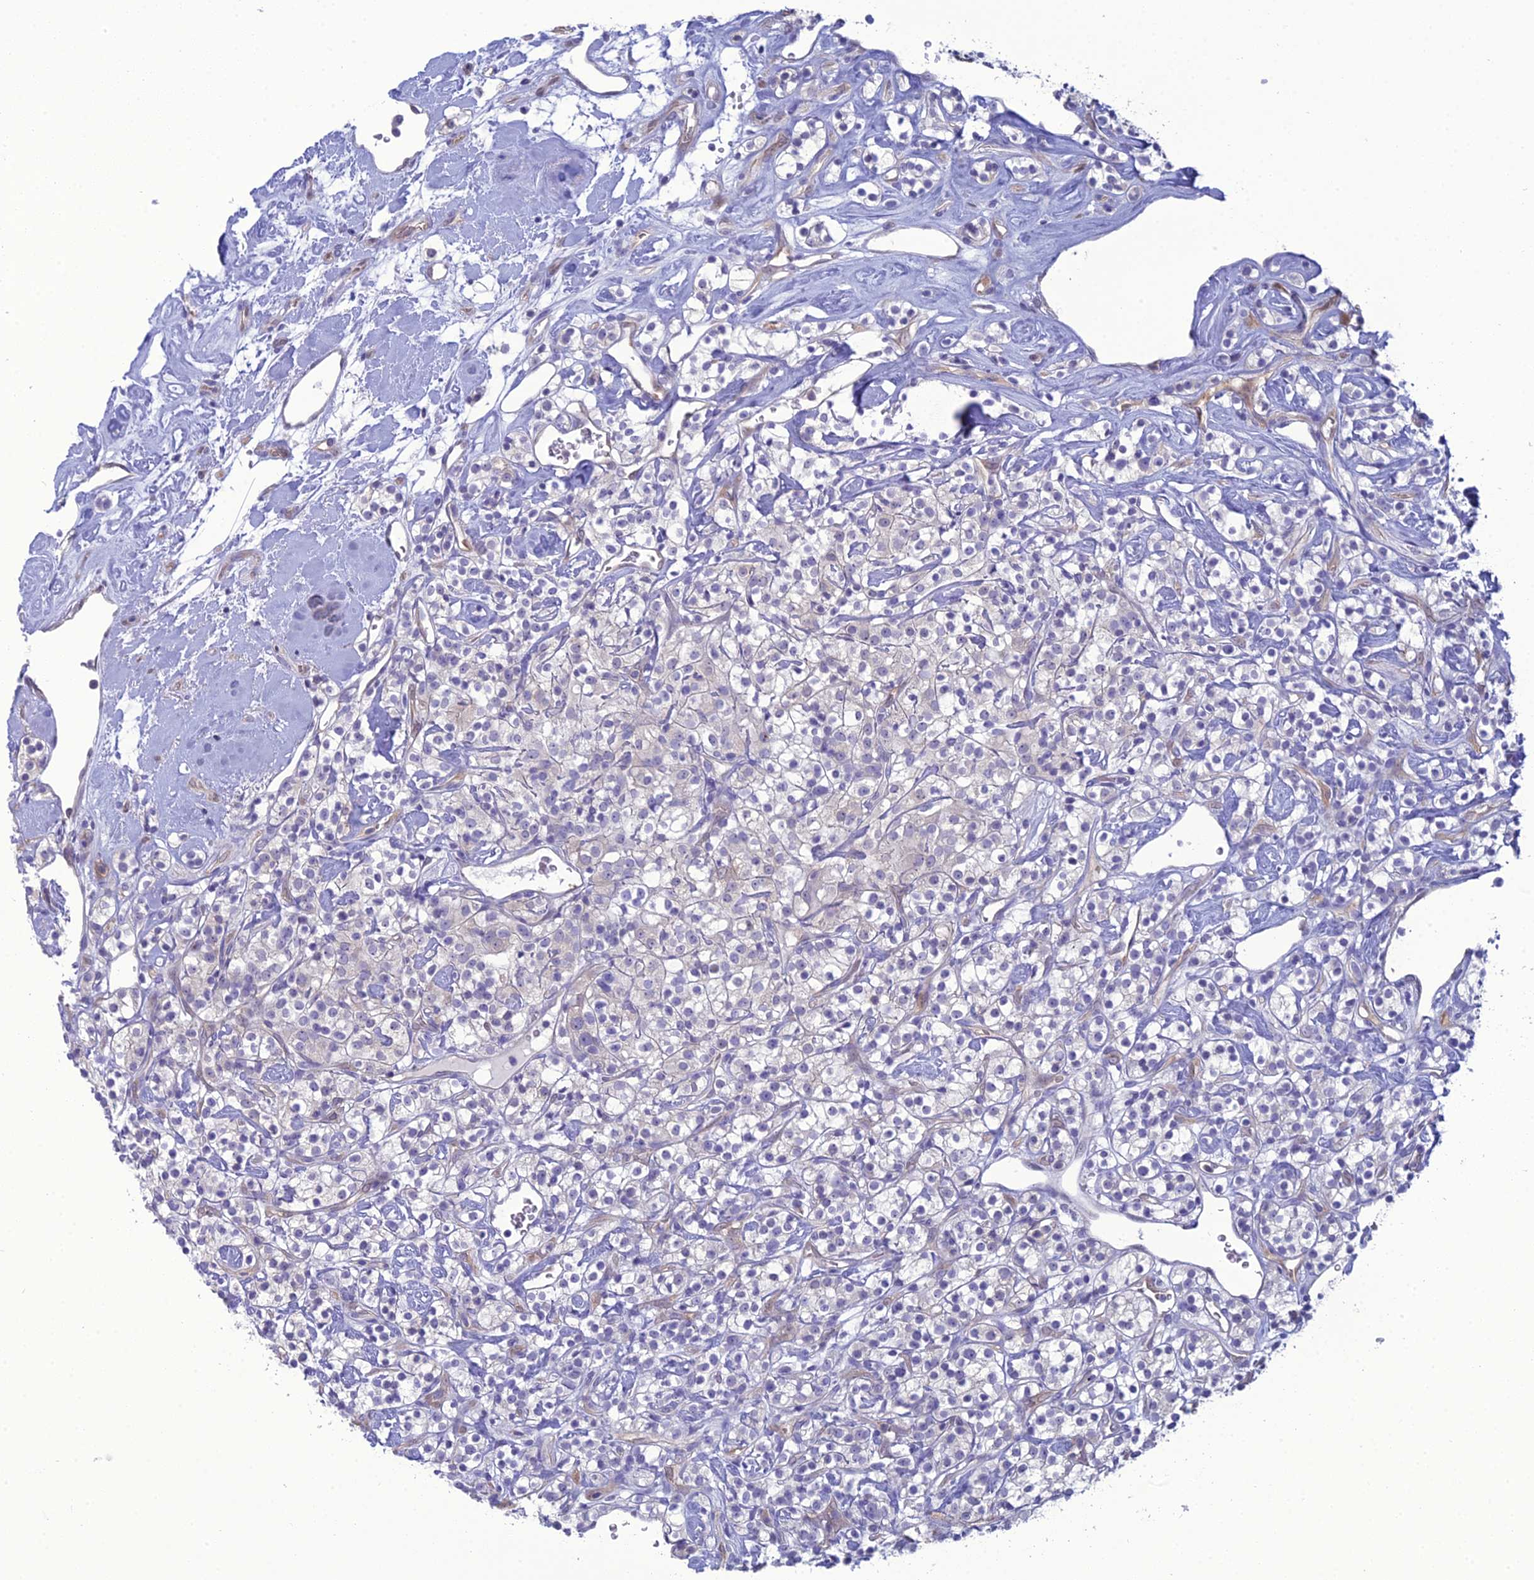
{"staining": {"intensity": "negative", "quantity": "none", "location": "none"}, "tissue": "renal cancer", "cell_type": "Tumor cells", "image_type": "cancer", "snomed": [{"axis": "morphology", "description": "Adenocarcinoma, NOS"}, {"axis": "topography", "description": "Kidney"}], "caption": "Immunohistochemistry (IHC) image of human renal cancer (adenocarcinoma) stained for a protein (brown), which displays no expression in tumor cells. (DAB (3,3'-diaminobenzidine) immunohistochemistry (IHC) visualized using brightfield microscopy, high magnification).", "gene": "GNPNAT1", "patient": {"sex": "male", "age": 77}}